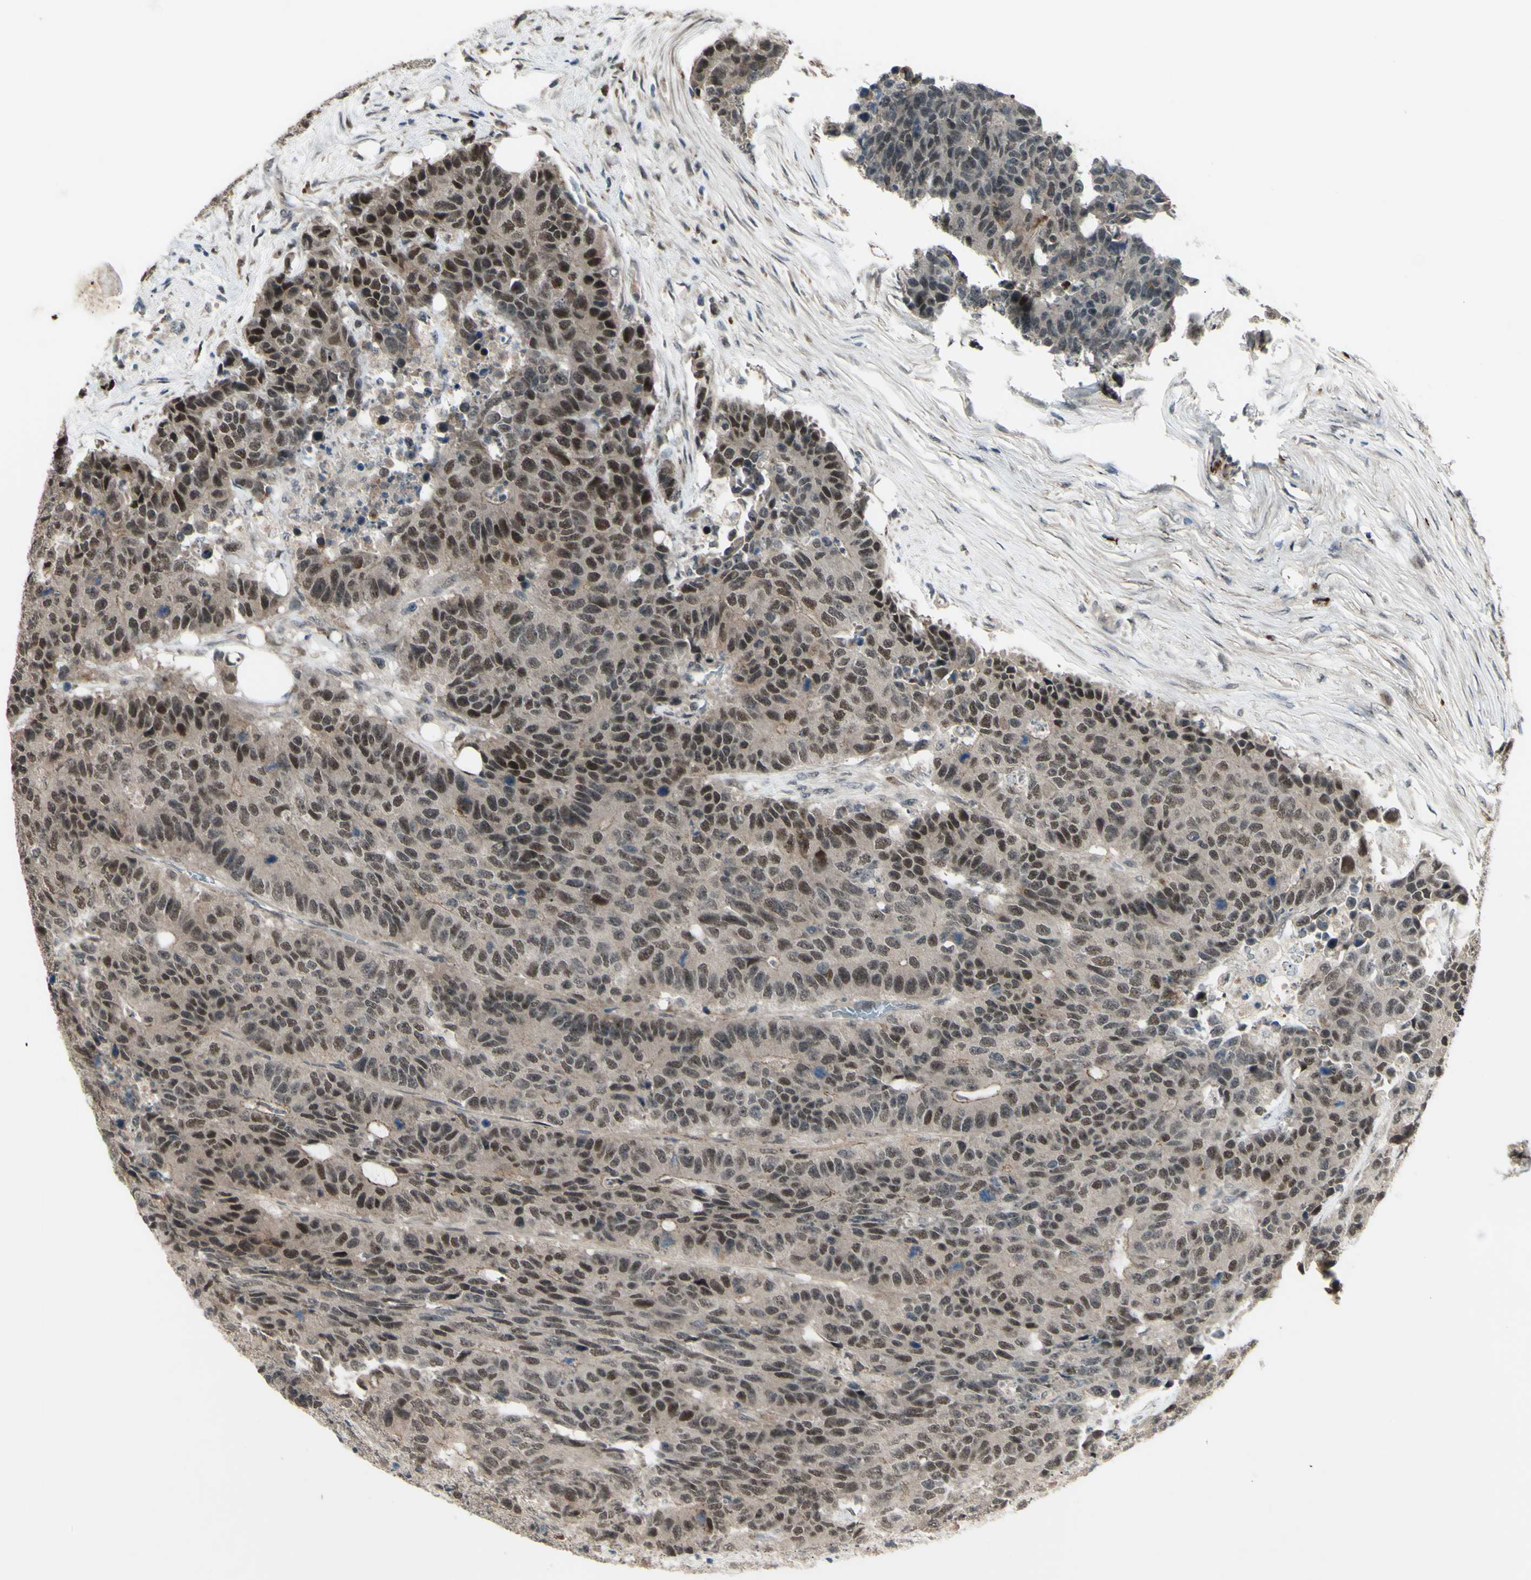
{"staining": {"intensity": "strong", "quantity": ">75%", "location": "cytoplasmic/membranous,nuclear"}, "tissue": "colorectal cancer", "cell_type": "Tumor cells", "image_type": "cancer", "snomed": [{"axis": "morphology", "description": "Adenocarcinoma, NOS"}, {"axis": "topography", "description": "Colon"}], "caption": "Colorectal adenocarcinoma tissue exhibits strong cytoplasmic/membranous and nuclear positivity in about >75% of tumor cells, visualized by immunohistochemistry.", "gene": "MLF2", "patient": {"sex": "female", "age": 86}}